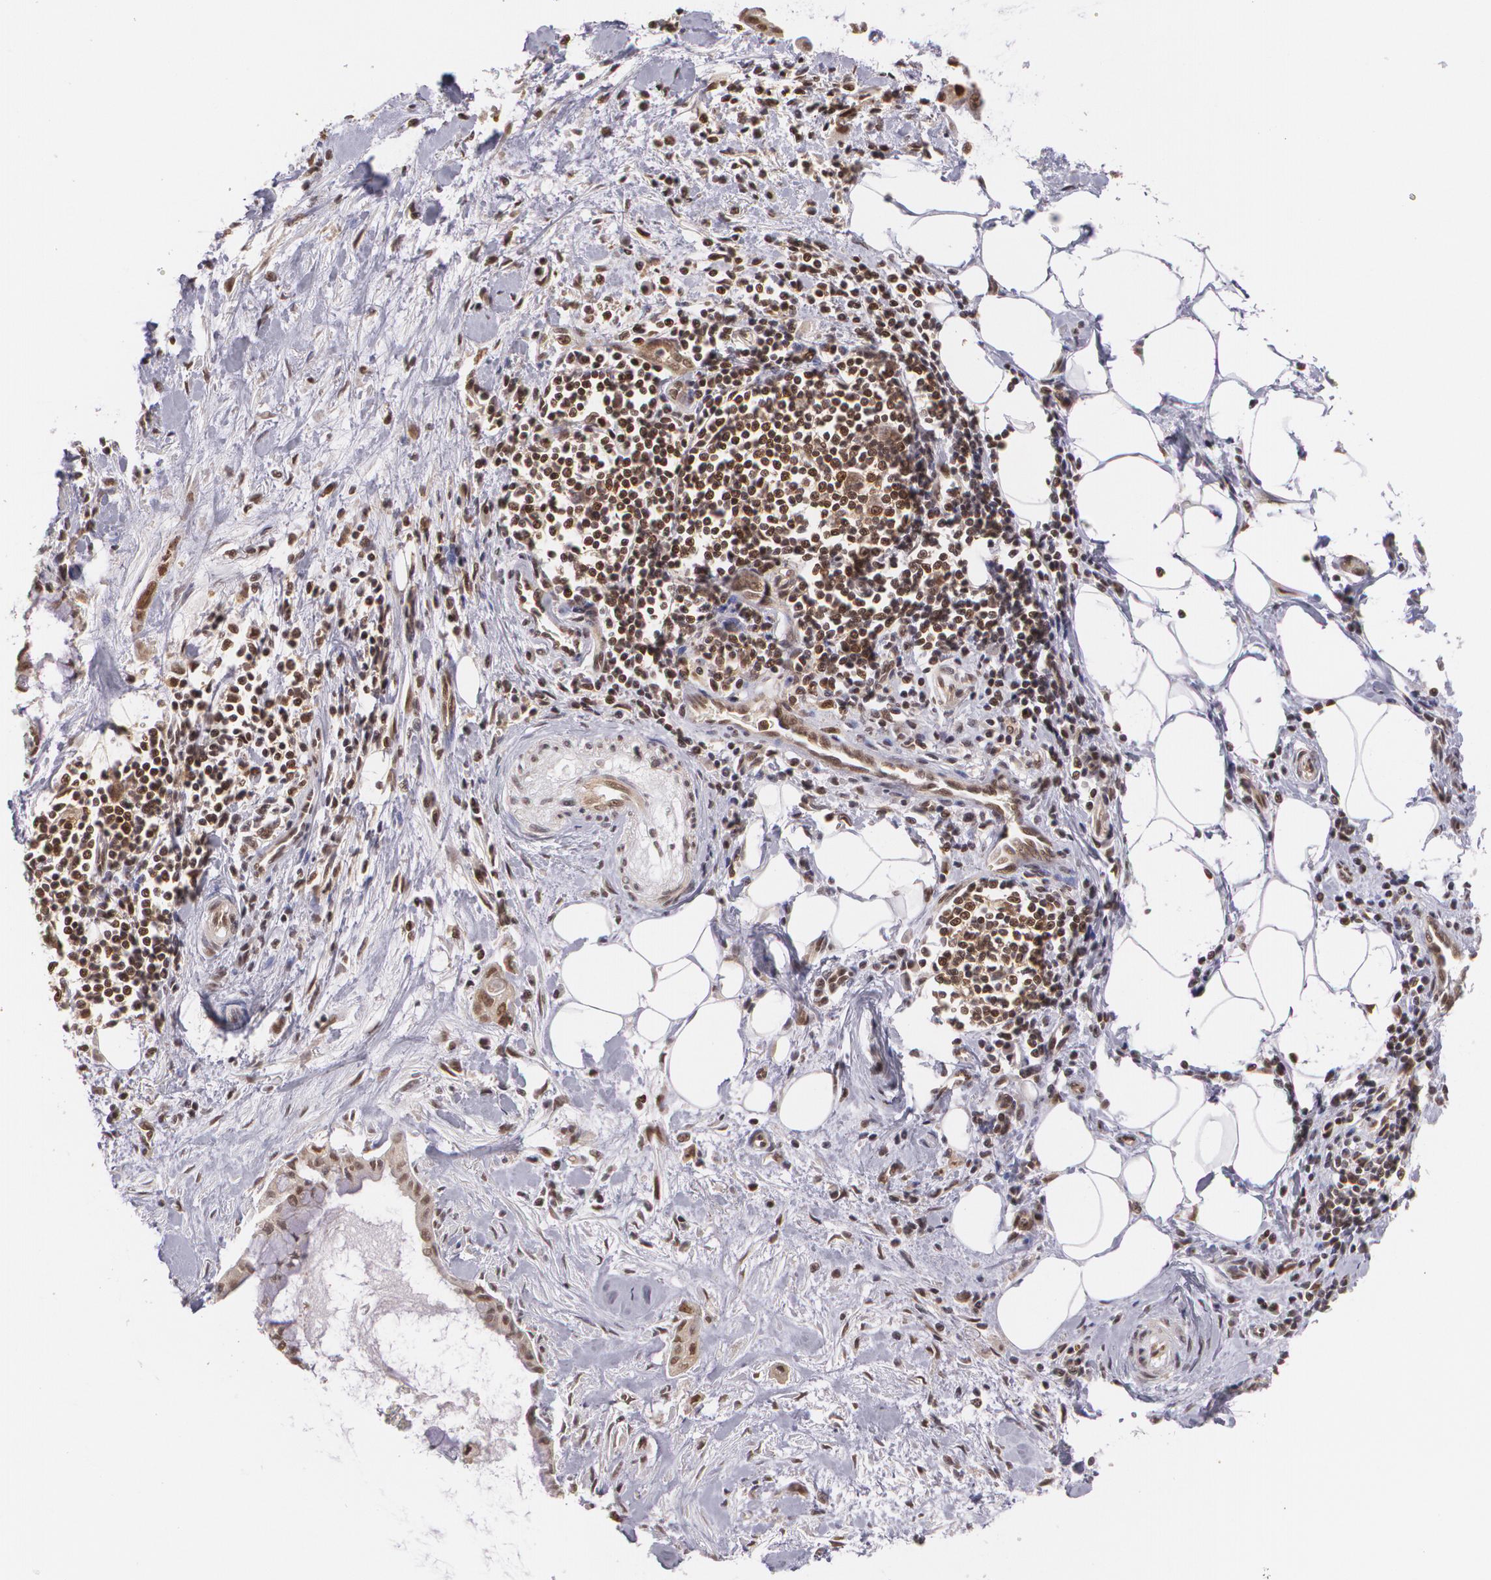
{"staining": {"intensity": "moderate", "quantity": "25%-75%", "location": "cytoplasmic/membranous,nuclear"}, "tissue": "pancreatic cancer", "cell_type": "Tumor cells", "image_type": "cancer", "snomed": [{"axis": "morphology", "description": "Adenocarcinoma, NOS"}, {"axis": "topography", "description": "Pancreas"}], "caption": "IHC histopathology image of adenocarcinoma (pancreatic) stained for a protein (brown), which shows medium levels of moderate cytoplasmic/membranous and nuclear positivity in approximately 25%-75% of tumor cells.", "gene": "CUL2", "patient": {"sex": "male", "age": 59}}